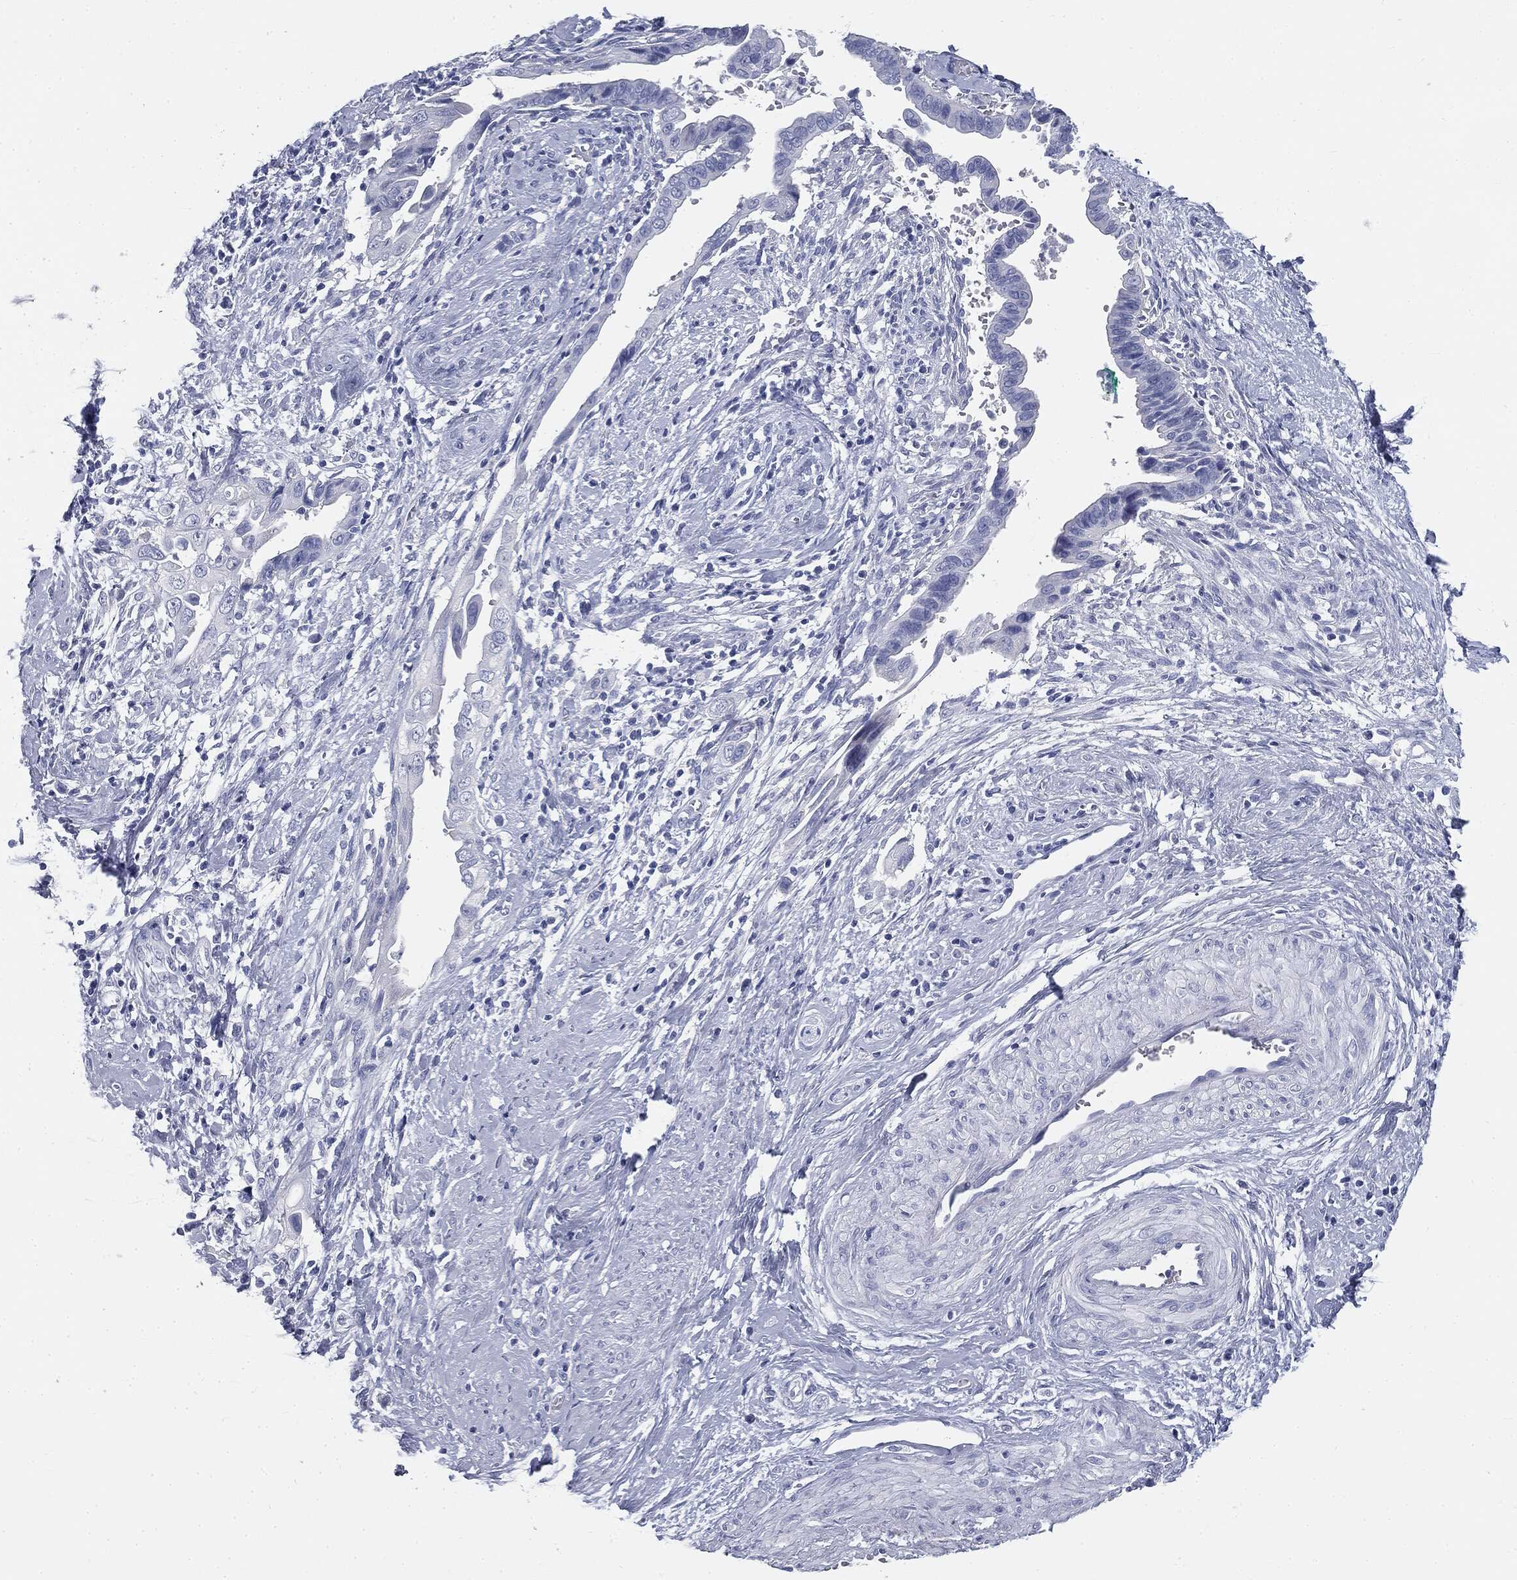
{"staining": {"intensity": "negative", "quantity": "none", "location": "none"}, "tissue": "cervical cancer", "cell_type": "Tumor cells", "image_type": "cancer", "snomed": [{"axis": "morphology", "description": "Adenocarcinoma, NOS"}, {"axis": "topography", "description": "Cervix"}], "caption": "A high-resolution photomicrograph shows IHC staining of cervical cancer (adenocarcinoma), which displays no significant staining in tumor cells. (DAB IHC, high magnification).", "gene": "CUZD1", "patient": {"sex": "female", "age": 42}}